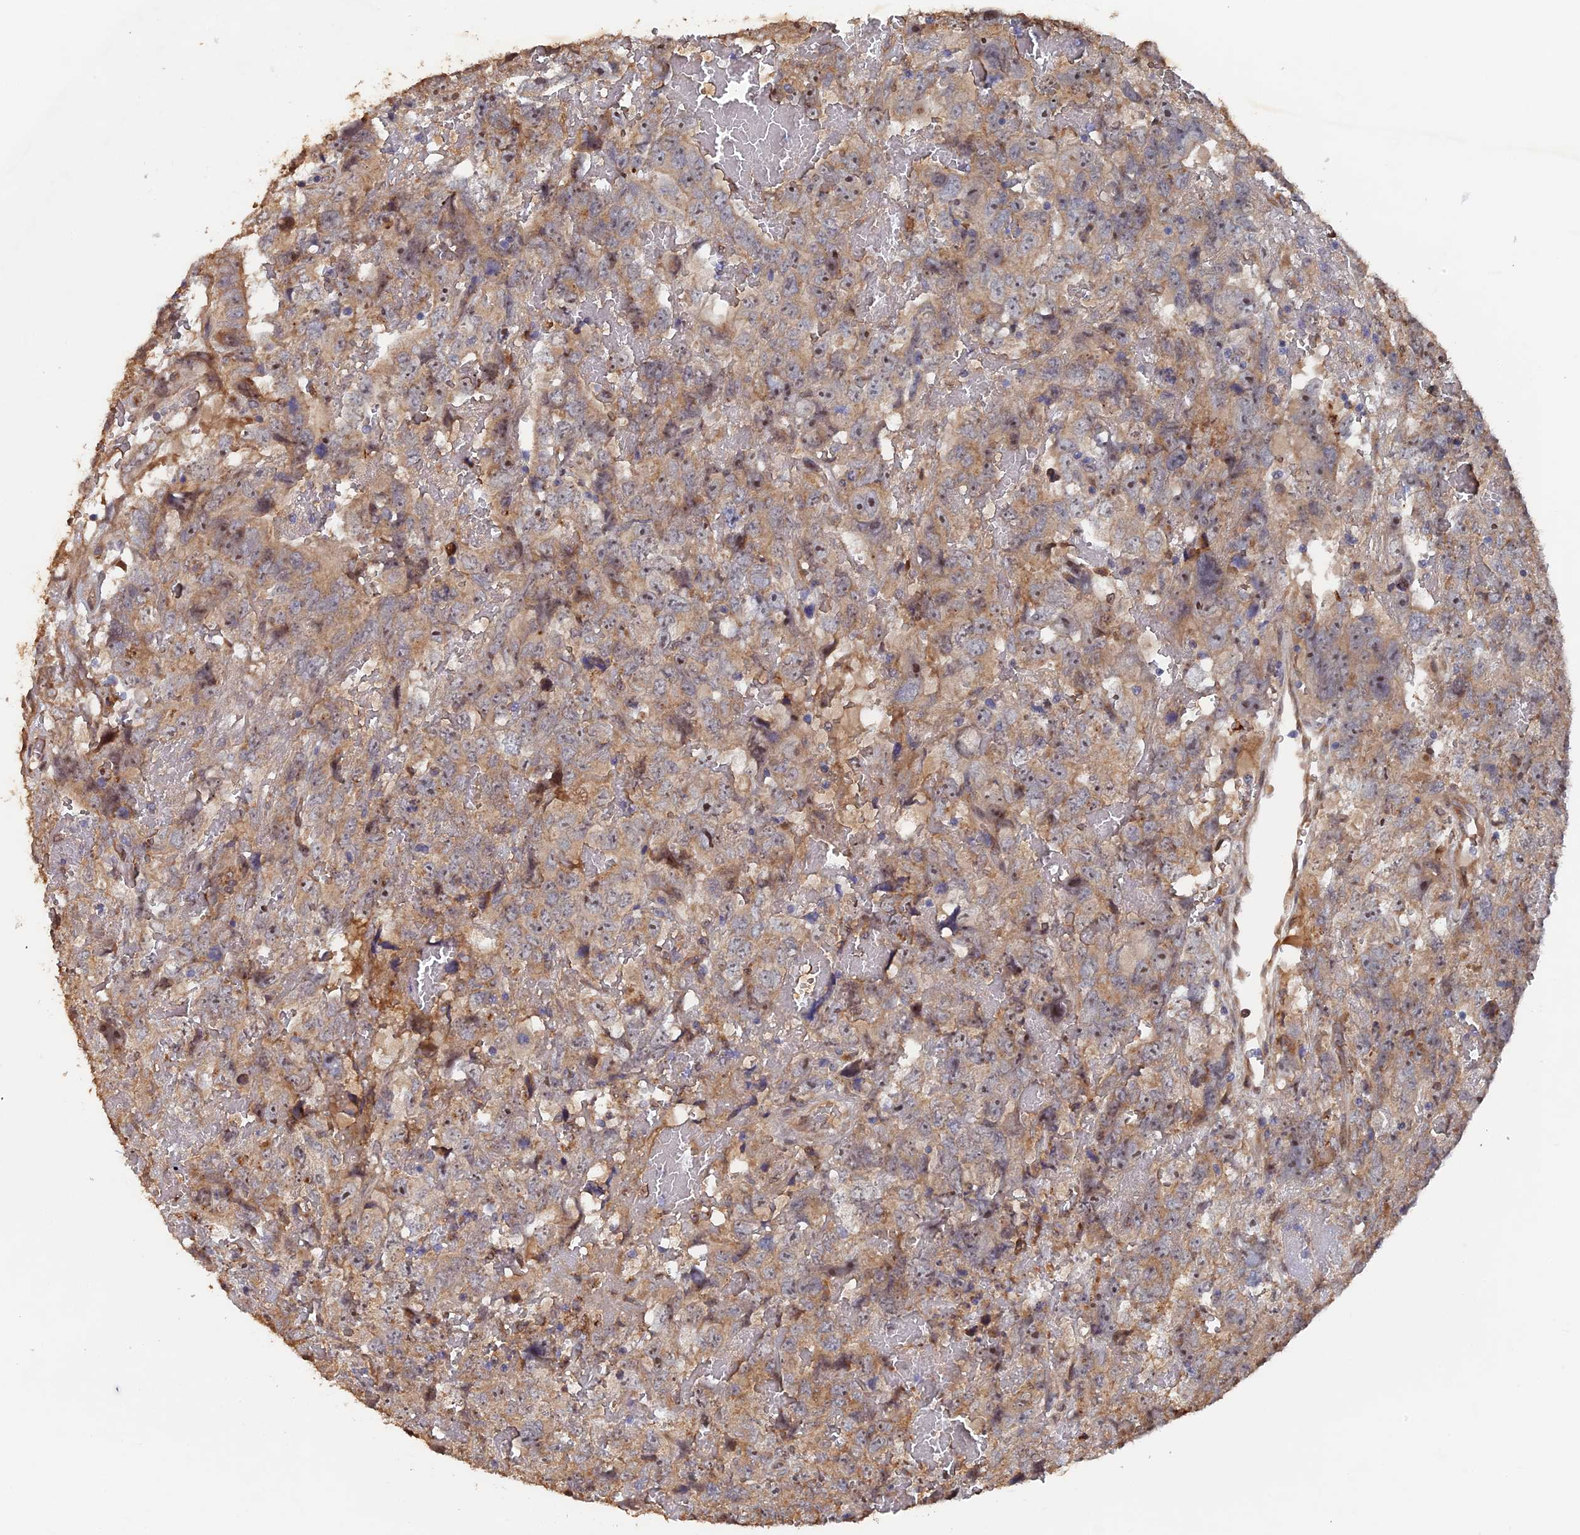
{"staining": {"intensity": "weak", "quantity": "25%-75%", "location": "cytoplasmic/membranous"}, "tissue": "testis cancer", "cell_type": "Tumor cells", "image_type": "cancer", "snomed": [{"axis": "morphology", "description": "Carcinoma, Embryonal, NOS"}, {"axis": "topography", "description": "Testis"}], "caption": "Protein expression by immunohistochemistry (IHC) reveals weak cytoplasmic/membranous expression in about 25%-75% of tumor cells in testis cancer (embryonal carcinoma).", "gene": "VPS37C", "patient": {"sex": "male", "age": 45}}